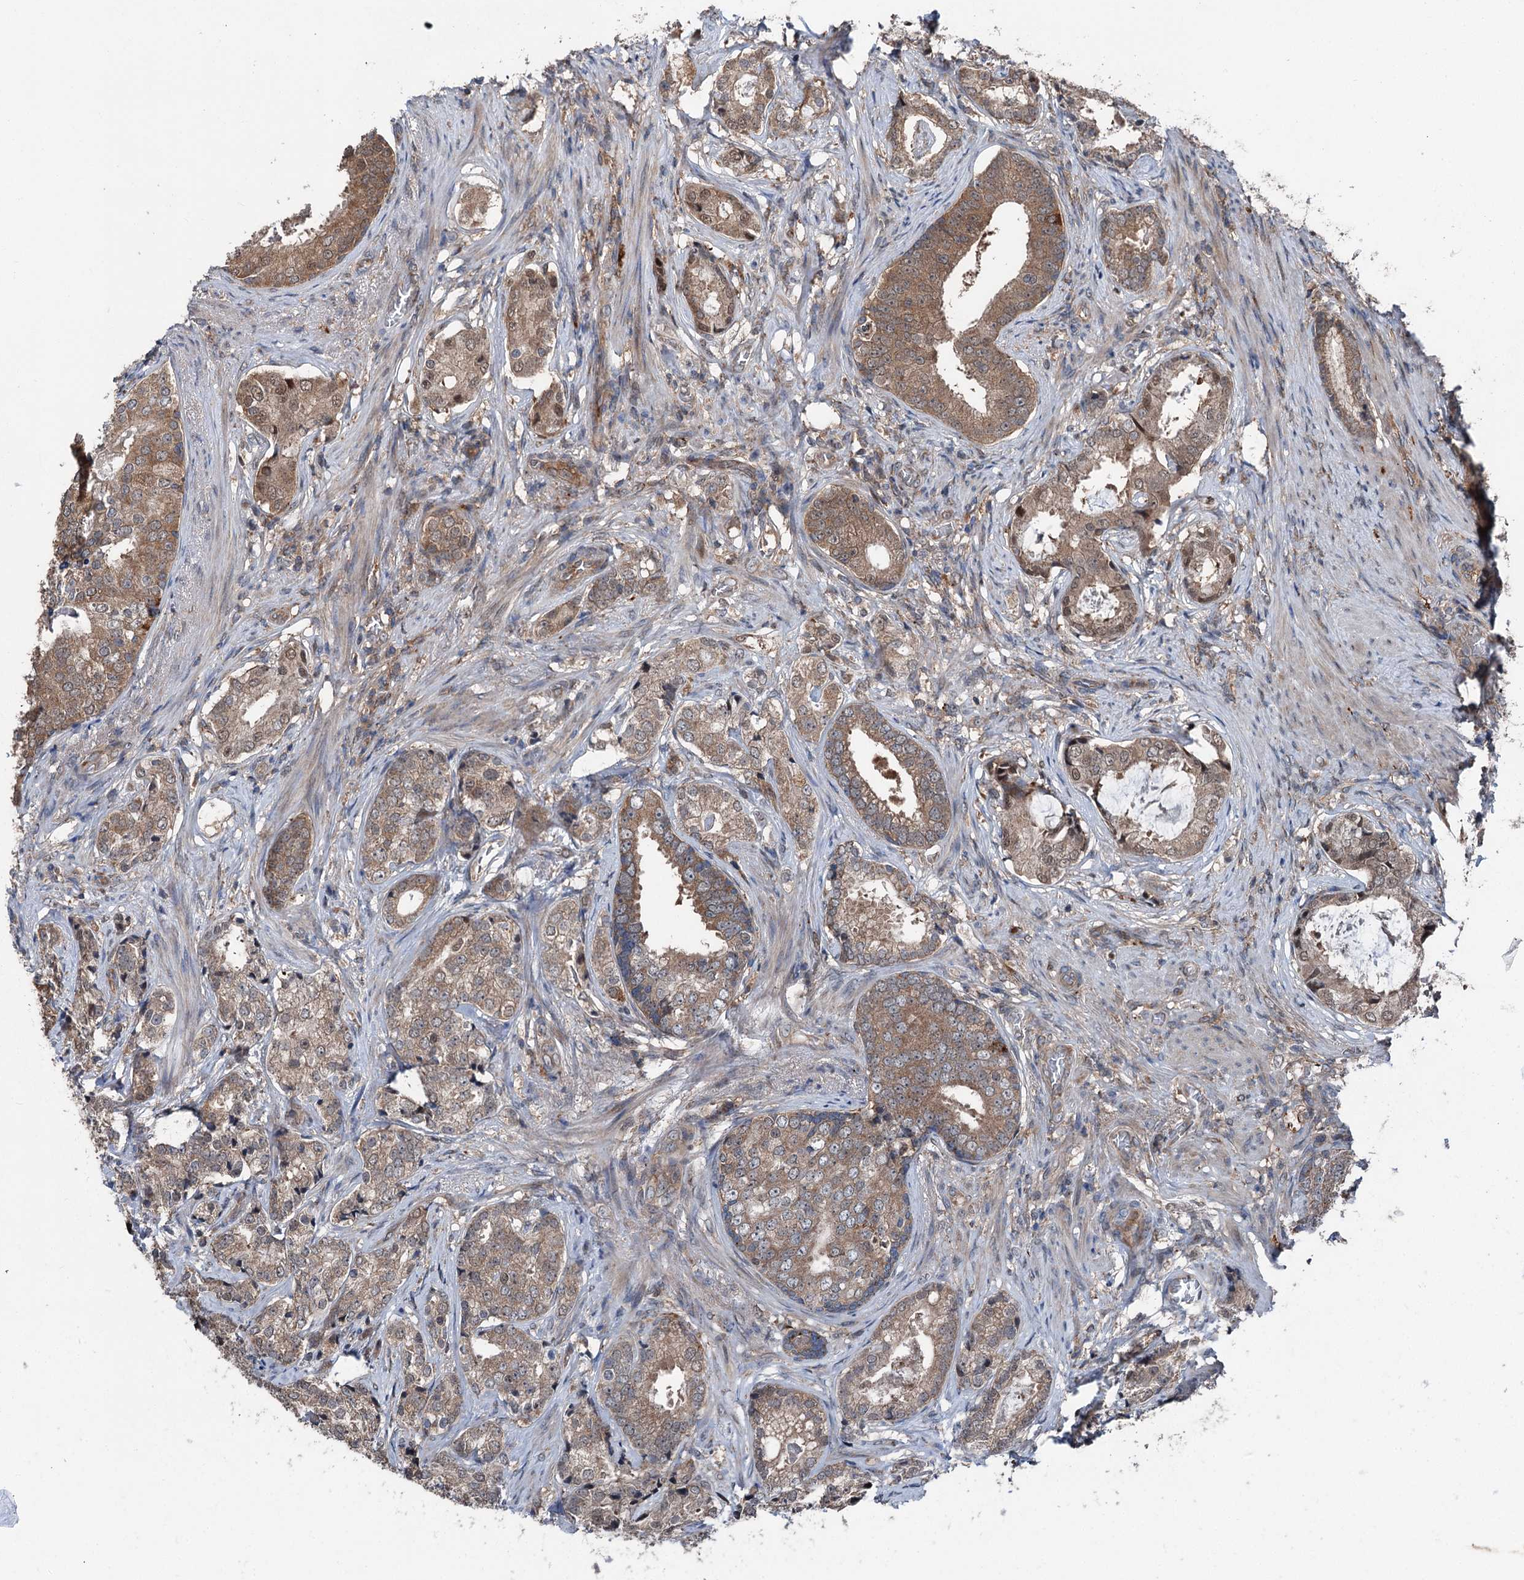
{"staining": {"intensity": "moderate", "quantity": ">75%", "location": "cytoplasmic/membranous"}, "tissue": "prostate cancer", "cell_type": "Tumor cells", "image_type": "cancer", "snomed": [{"axis": "morphology", "description": "Adenocarcinoma, Low grade"}, {"axis": "topography", "description": "Prostate"}], "caption": "Immunohistochemistry staining of prostate low-grade adenocarcinoma, which displays medium levels of moderate cytoplasmic/membranous staining in approximately >75% of tumor cells indicating moderate cytoplasmic/membranous protein staining. The staining was performed using DAB (brown) for protein detection and nuclei were counterstained in hematoxylin (blue).", "gene": "PSMD13", "patient": {"sex": "male", "age": 71}}